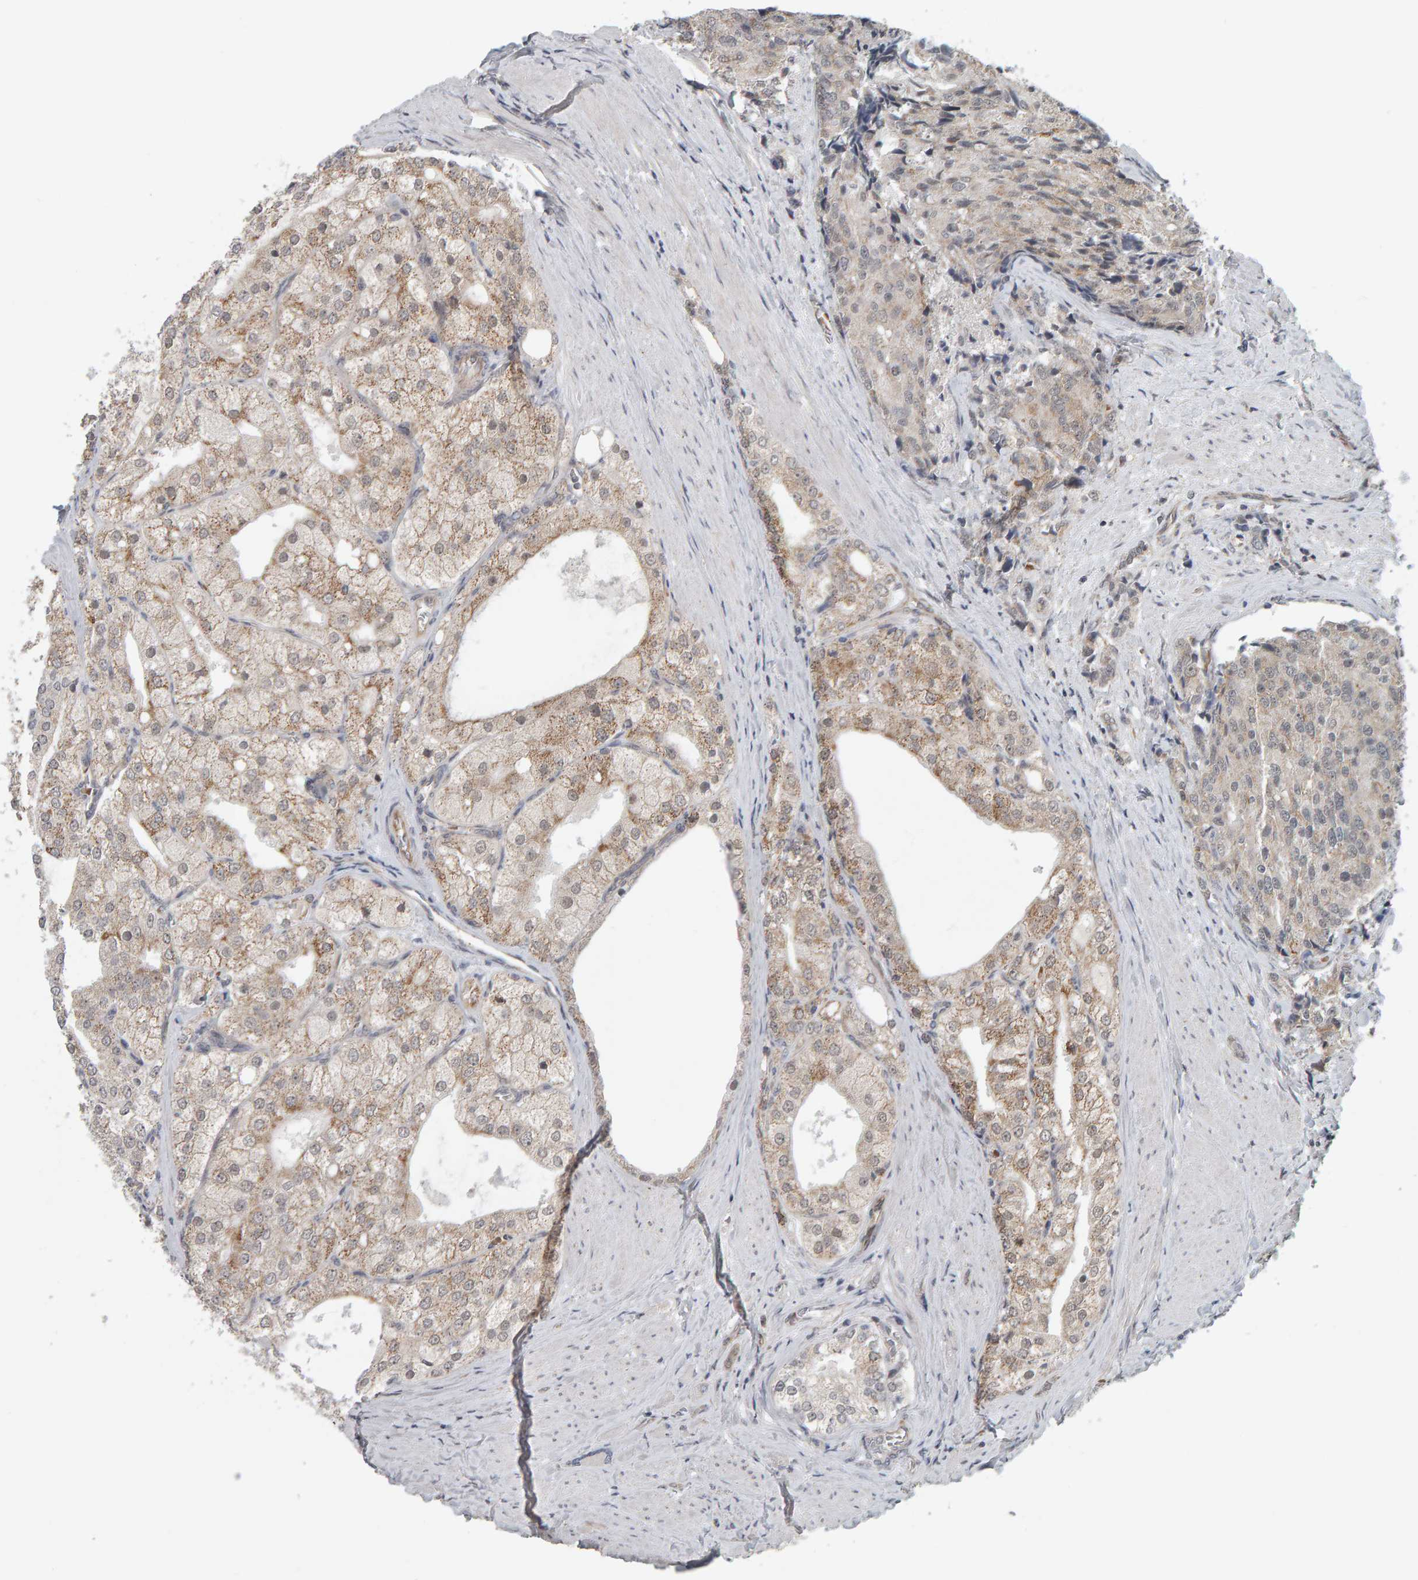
{"staining": {"intensity": "moderate", "quantity": ">75%", "location": "cytoplasmic/membranous"}, "tissue": "prostate cancer", "cell_type": "Tumor cells", "image_type": "cancer", "snomed": [{"axis": "morphology", "description": "Adenocarcinoma, High grade"}, {"axis": "topography", "description": "Prostate"}], "caption": "High-power microscopy captured an IHC image of prostate cancer (adenocarcinoma (high-grade)), revealing moderate cytoplasmic/membranous staining in about >75% of tumor cells.", "gene": "DAP3", "patient": {"sex": "male", "age": 50}}